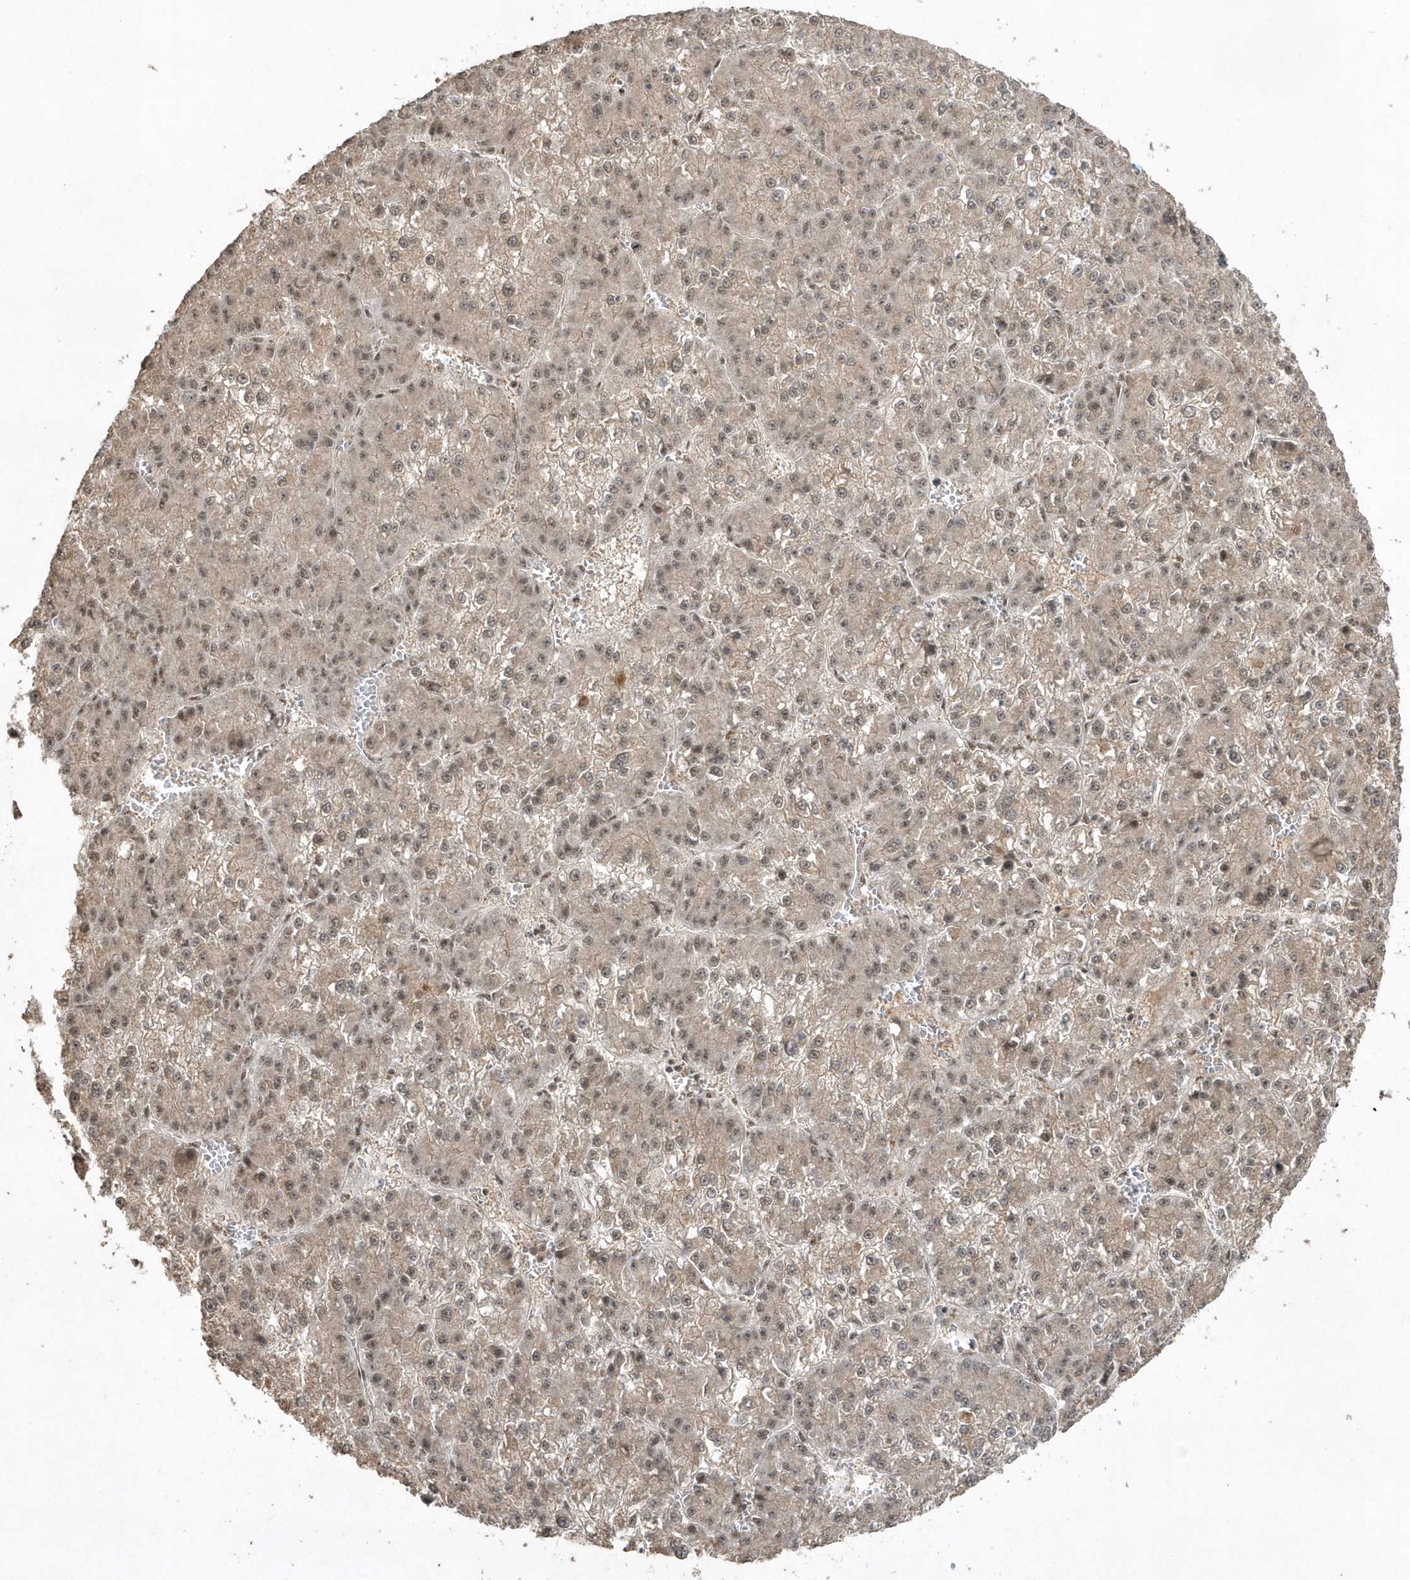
{"staining": {"intensity": "weak", "quantity": "<25%", "location": "nuclear"}, "tissue": "liver cancer", "cell_type": "Tumor cells", "image_type": "cancer", "snomed": [{"axis": "morphology", "description": "Carcinoma, Hepatocellular, NOS"}, {"axis": "topography", "description": "Liver"}], "caption": "IHC photomicrograph of neoplastic tissue: hepatocellular carcinoma (liver) stained with DAB shows no significant protein staining in tumor cells. (Stains: DAB immunohistochemistry with hematoxylin counter stain, Microscopy: brightfield microscopy at high magnification).", "gene": "POLR3B", "patient": {"sex": "female", "age": 73}}